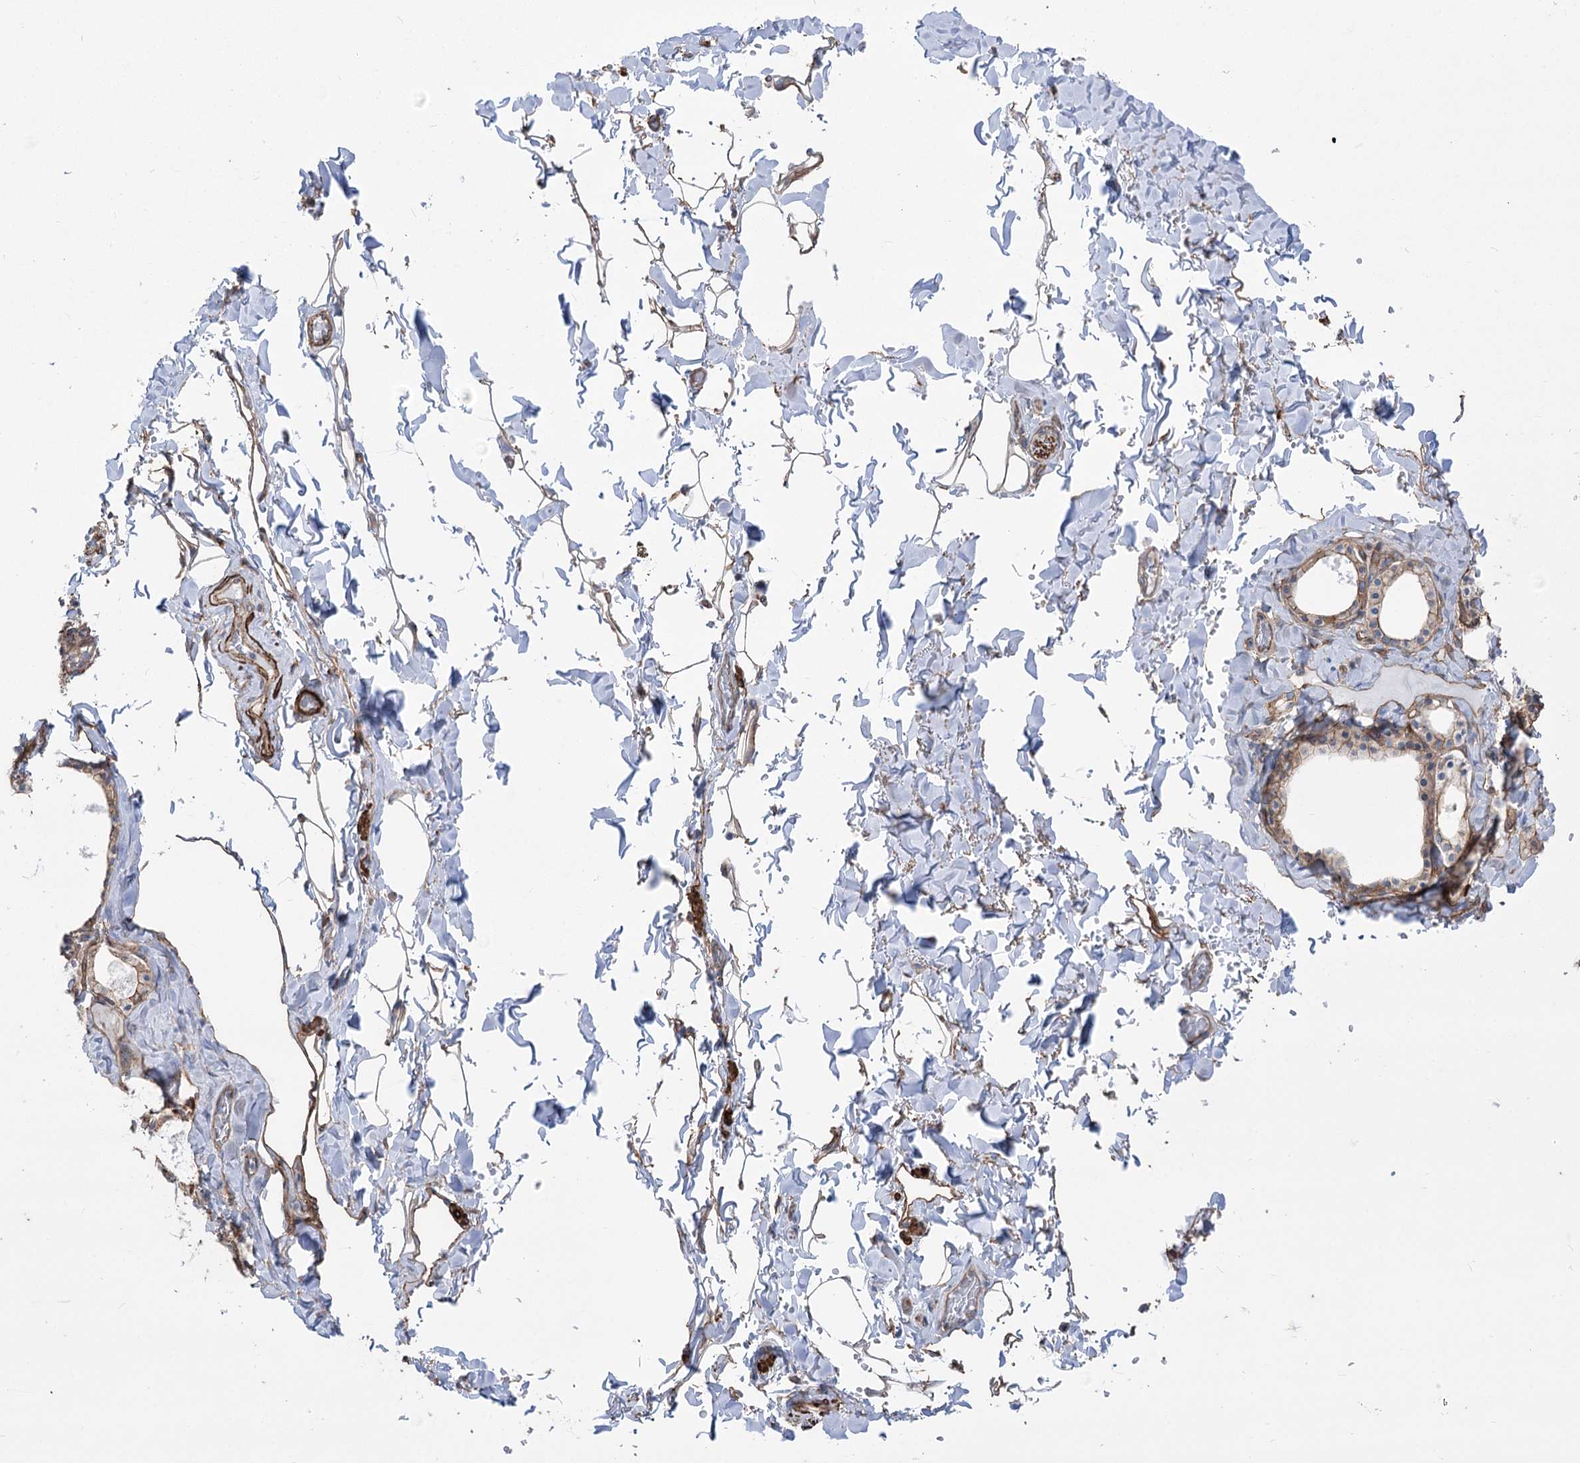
{"staining": {"intensity": "moderate", "quantity": ">75%", "location": "cytoplasmic/membranous"}, "tissue": "thyroid gland", "cell_type": "Glandular cells", "image_type": "normal", "snomed": [{"axis": "morphology", "description": "Normal tissue, NOS"}, {"axis": "topography", "description": "Thyroid gland"}], "caption": "A brown stain shows moderate cytoplasmic/membranous staining of a protein in glandular cells of benign human thyroid gland. (IHC, brightfield microscopy, high magnification).", "gene": "PLEKHA5", "patient": {"sex": "male", "age": 56}}